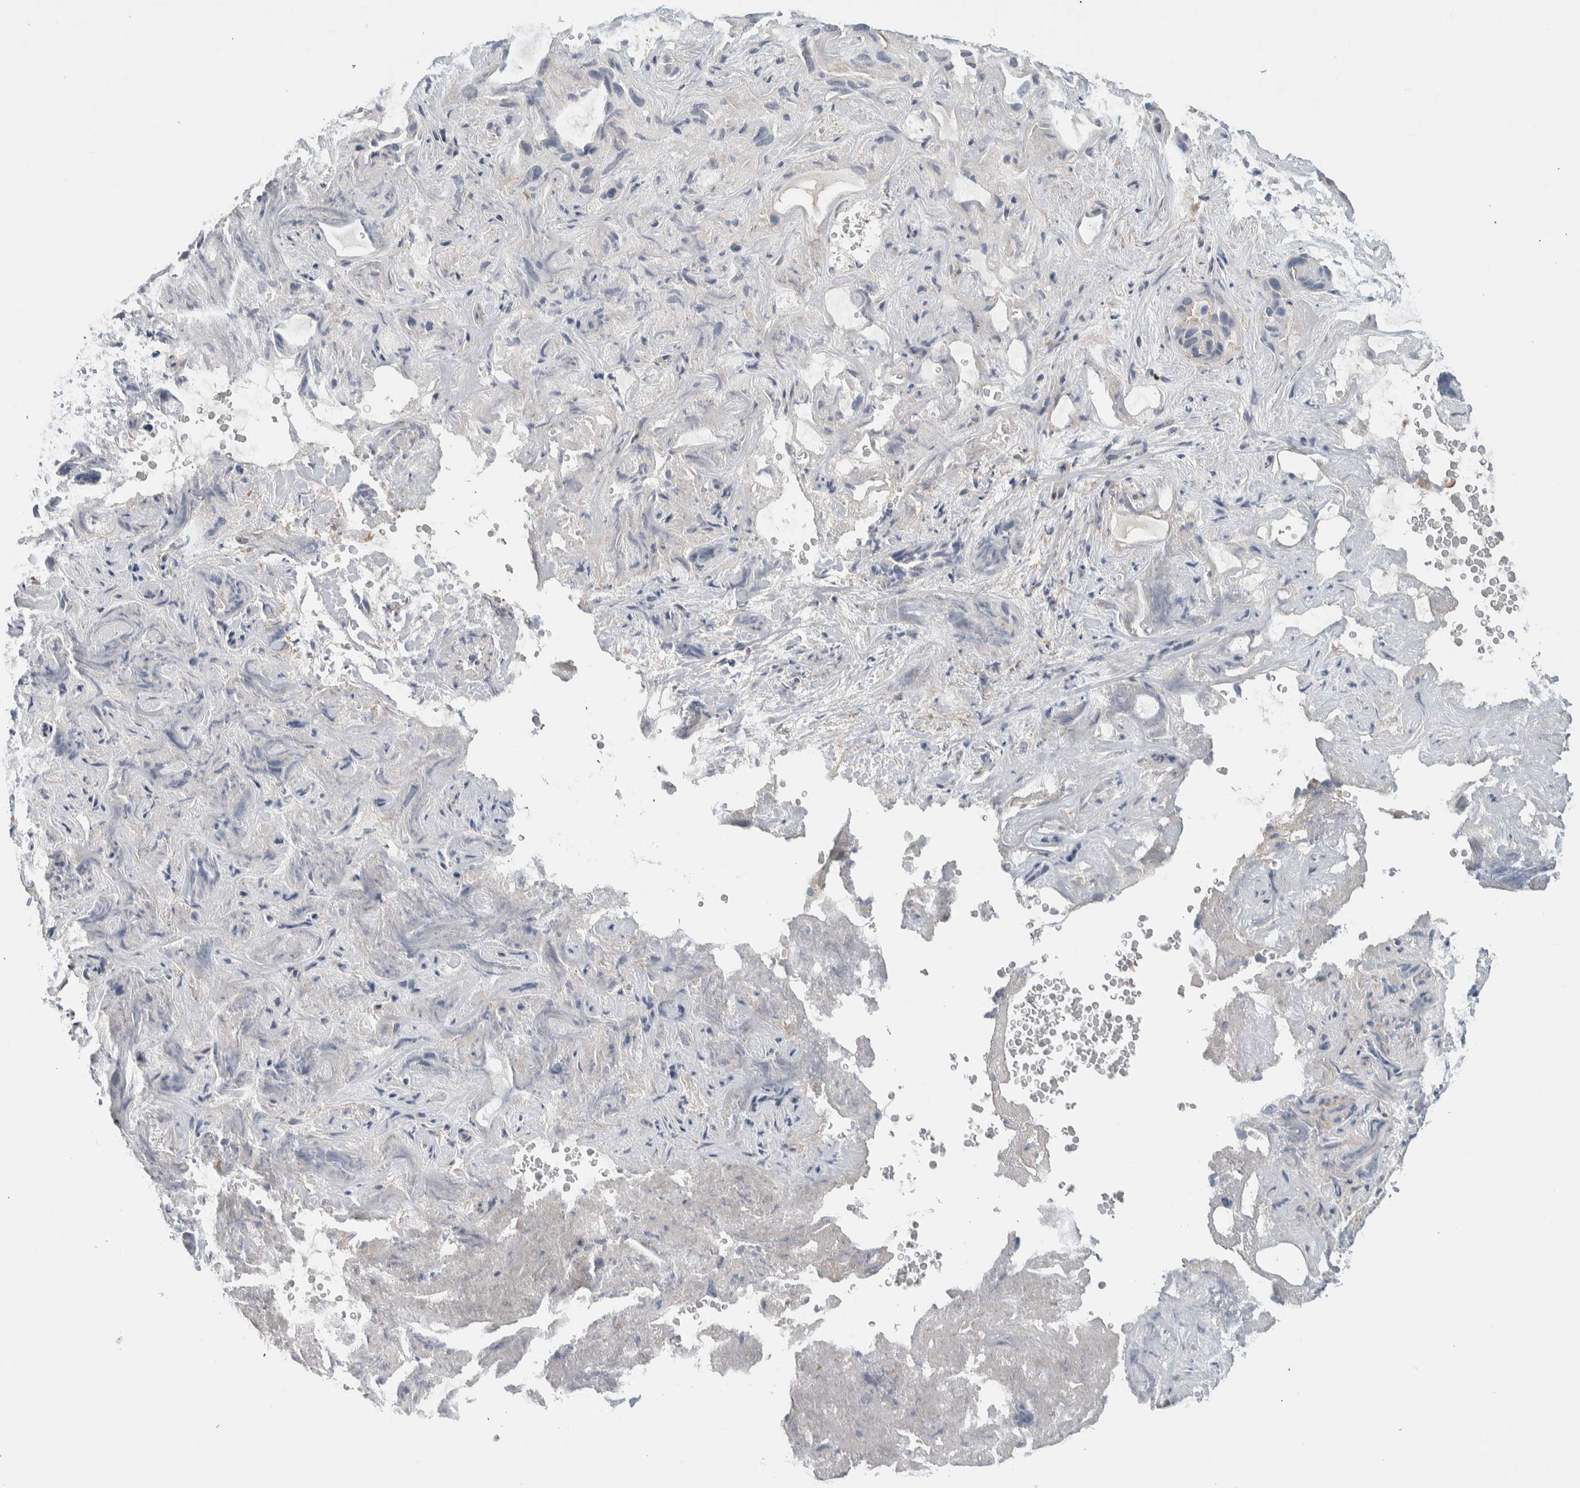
{"staining": {"intensity": "negative", "quantity": "none", "location": "none"}, "tissue": "liver cancer", "cell_type": "Tumor cells", "image_type": "cancer", "snomed": [{"axis": "morphology", "description": "Cholangiocarcinoma"}, {"axis": "topography", "description": "Liver"}], "caption": "There is no significant positivity in tumor cells of liver cancer. (Stains: DAB immunohistochemistry with hematoxylin counter stain, Microscopy: brightfield microscopy at high magnification).", "gene": "MPRIP", "patient": {"sex": "female", "age": 52}}